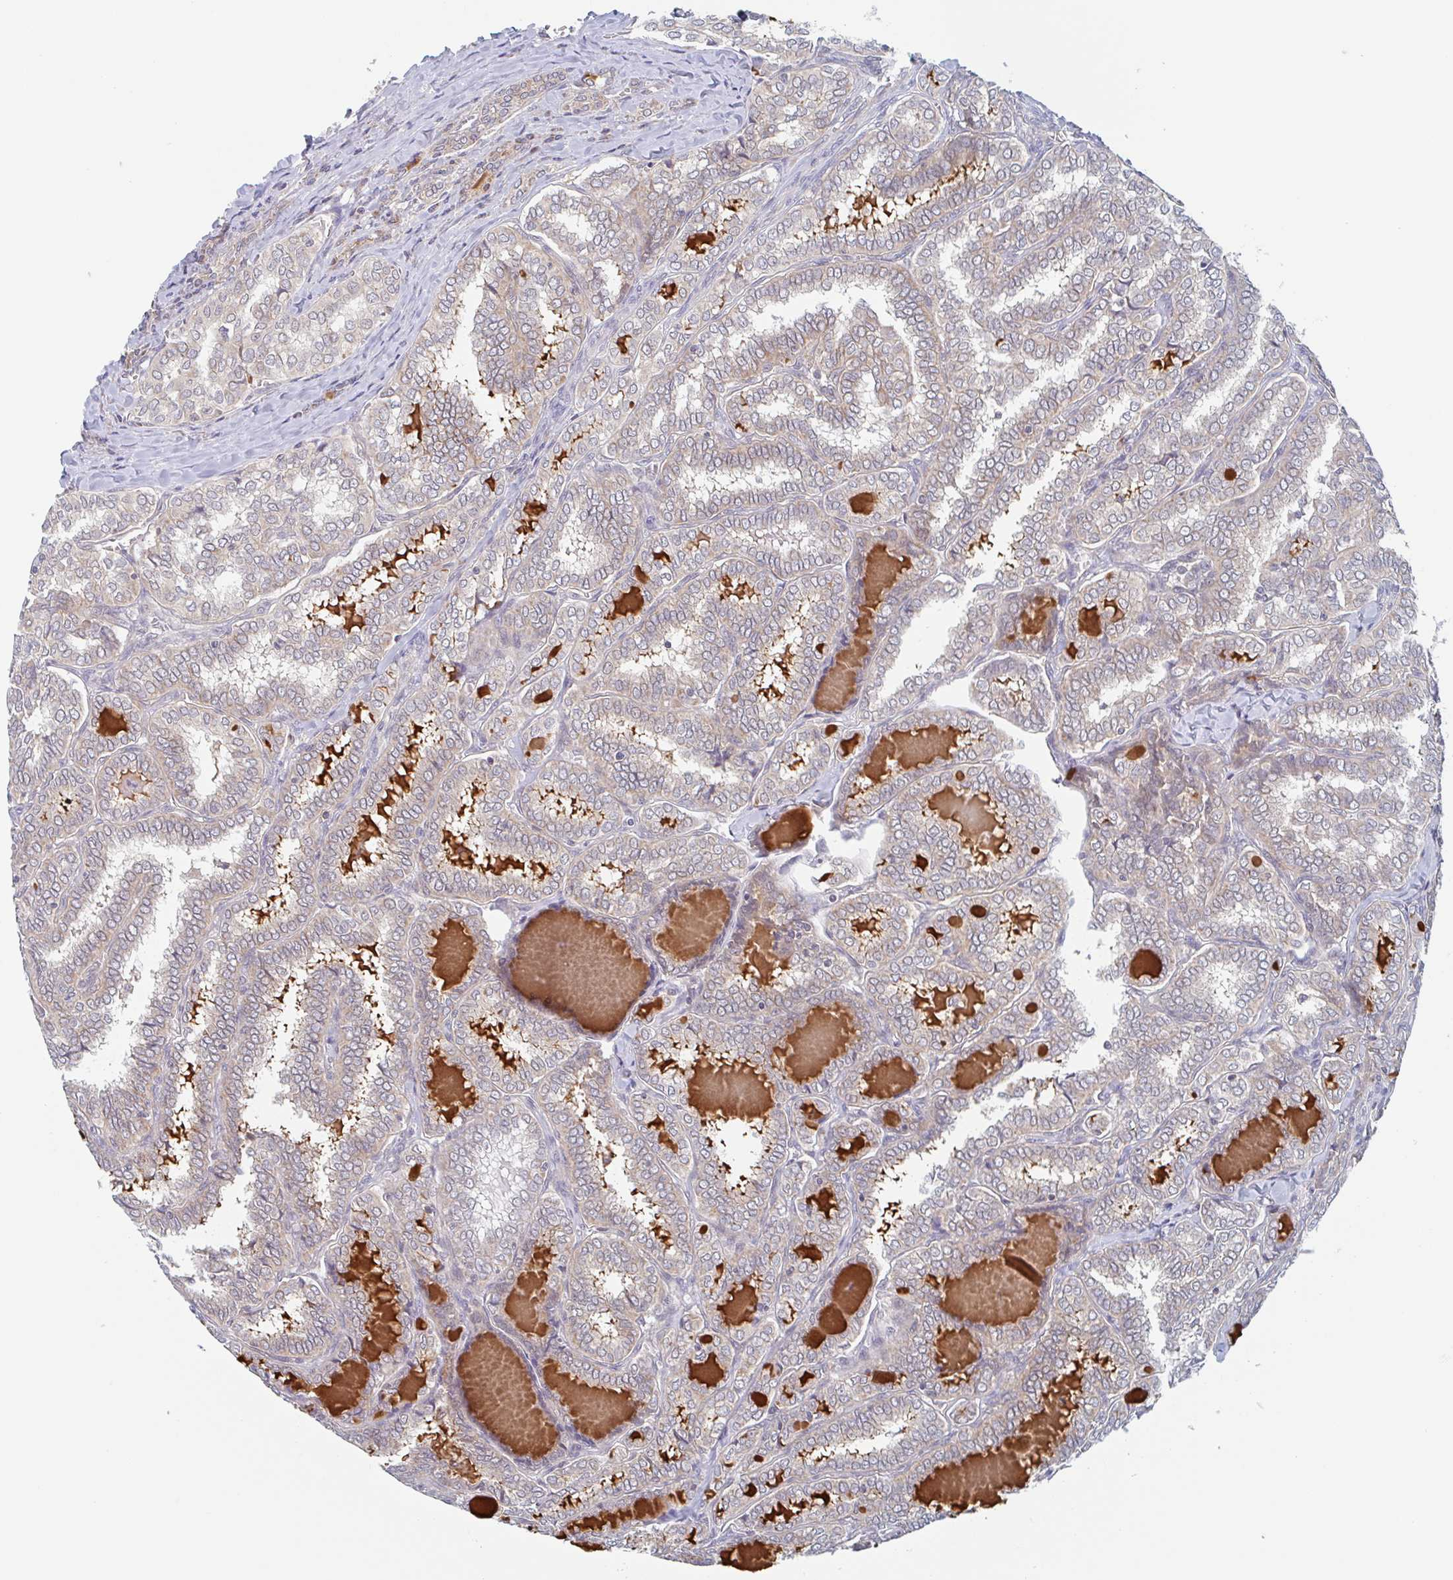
{"staining": {"intensity": "negative", "quantity": "none", "location": "none"}, "tissue": "thyroid cancer", "cell_type": "Tumor cells", "image_type": "cancer", "snomed": [{"axis": "morphology", "description": "Papillary adenocarcinoma, NOS"}, {"axis": "topography", "description": "Thyroid gland"}], "caption": "Human thyroid papillary adenocarcinoma stained for a protein using immunohistochemistry (IHC) displays no expression in tumor cells.", "gene": "SURF1", "patient": {"sex": "female", "age": 30}}